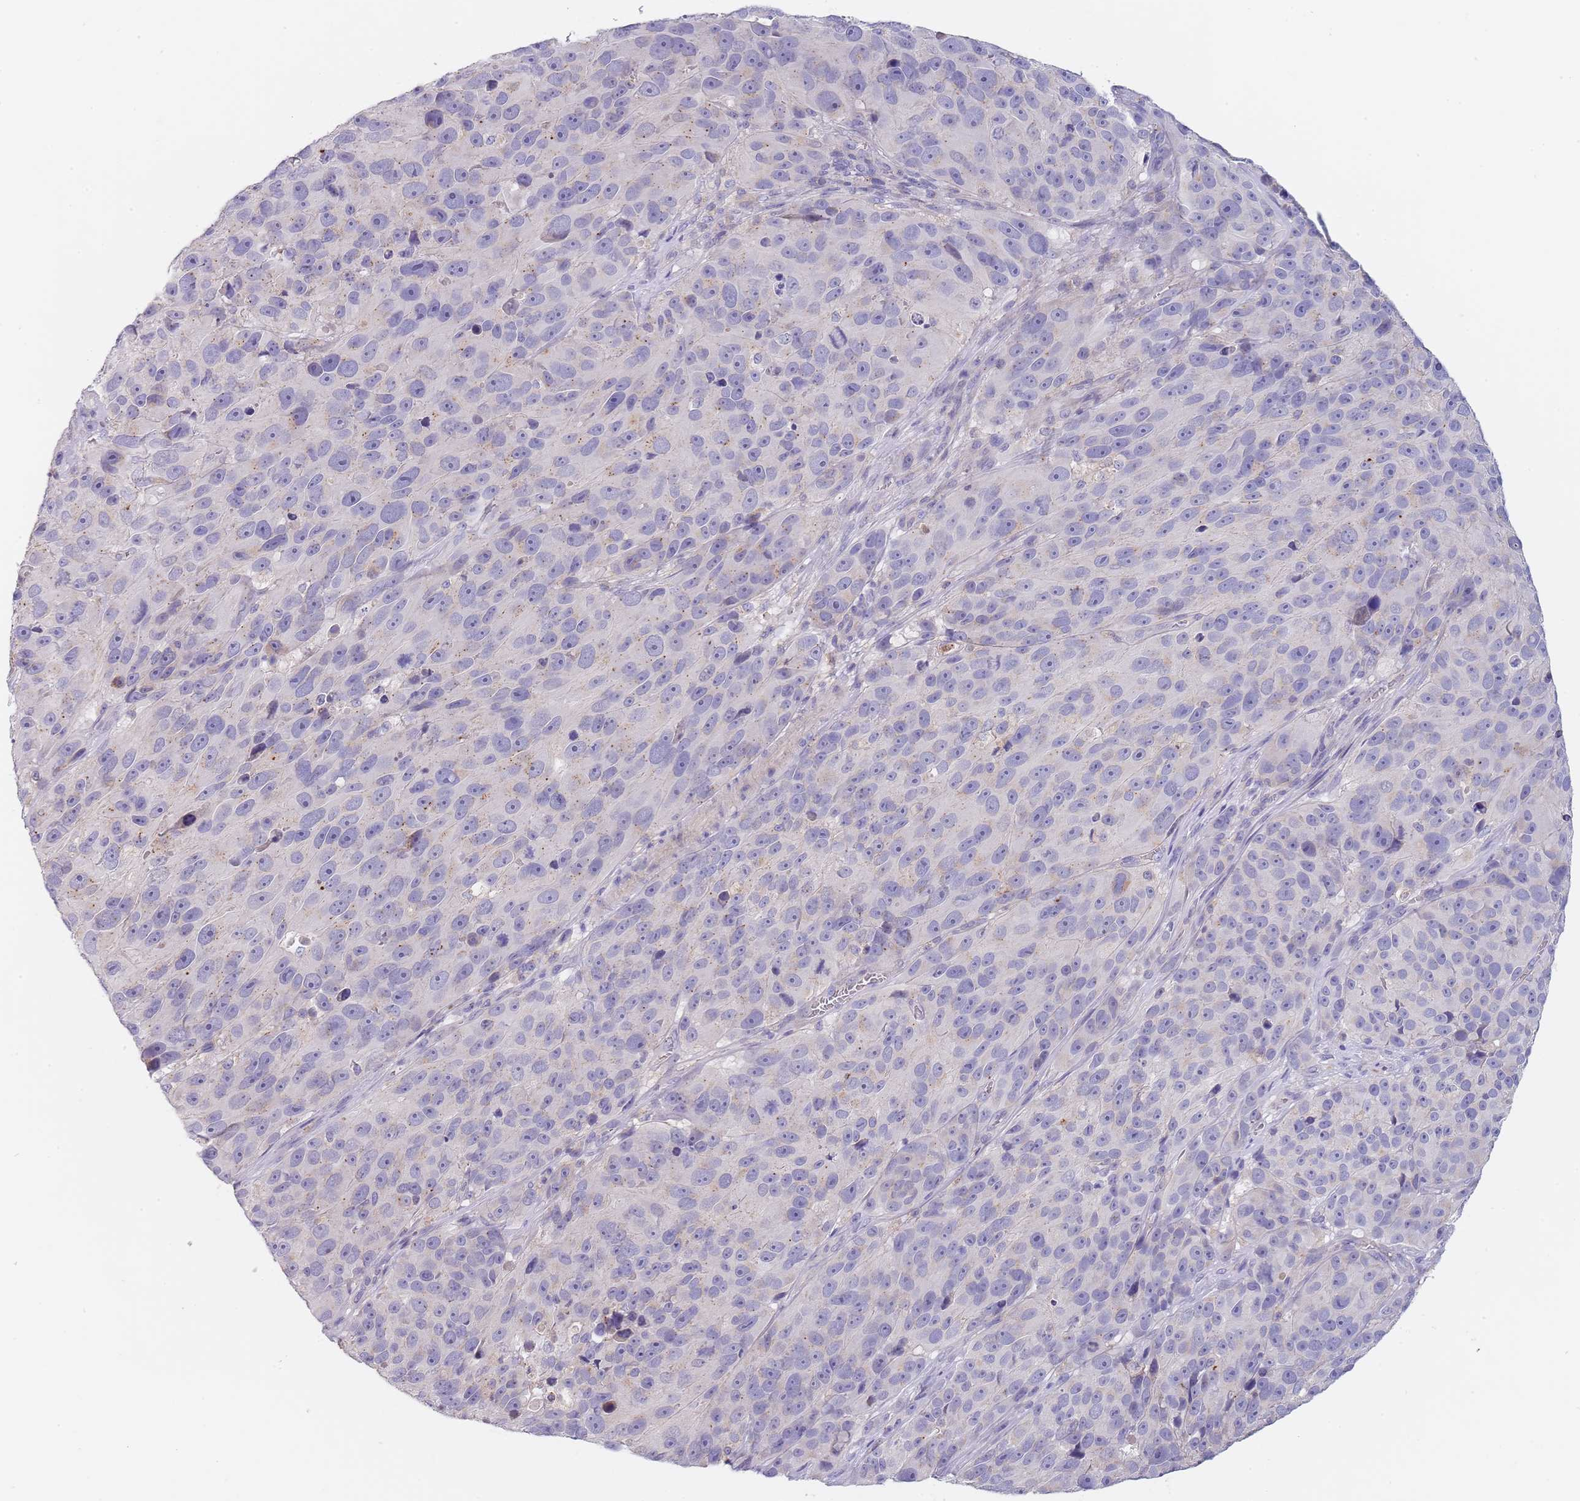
{"staining": {"intensity": "negative", "quantity": "none", "location": "none"}, "tissue": "melanoma", "cell_type": "Tumor cells", "image_type": "cancer", "snomed": [{"axis": "morphology", "description": "Malignant melanoma, NOS"}, {"axis": "topography", "description": "Skin"}], "caption": "This is a micrograph of immunohistochemistry (IHC) staining of melanoma, which shows no positivity in tumor cells.", "gene": "MAN1C1", "patient": {"sex": "male", "age": 84}}